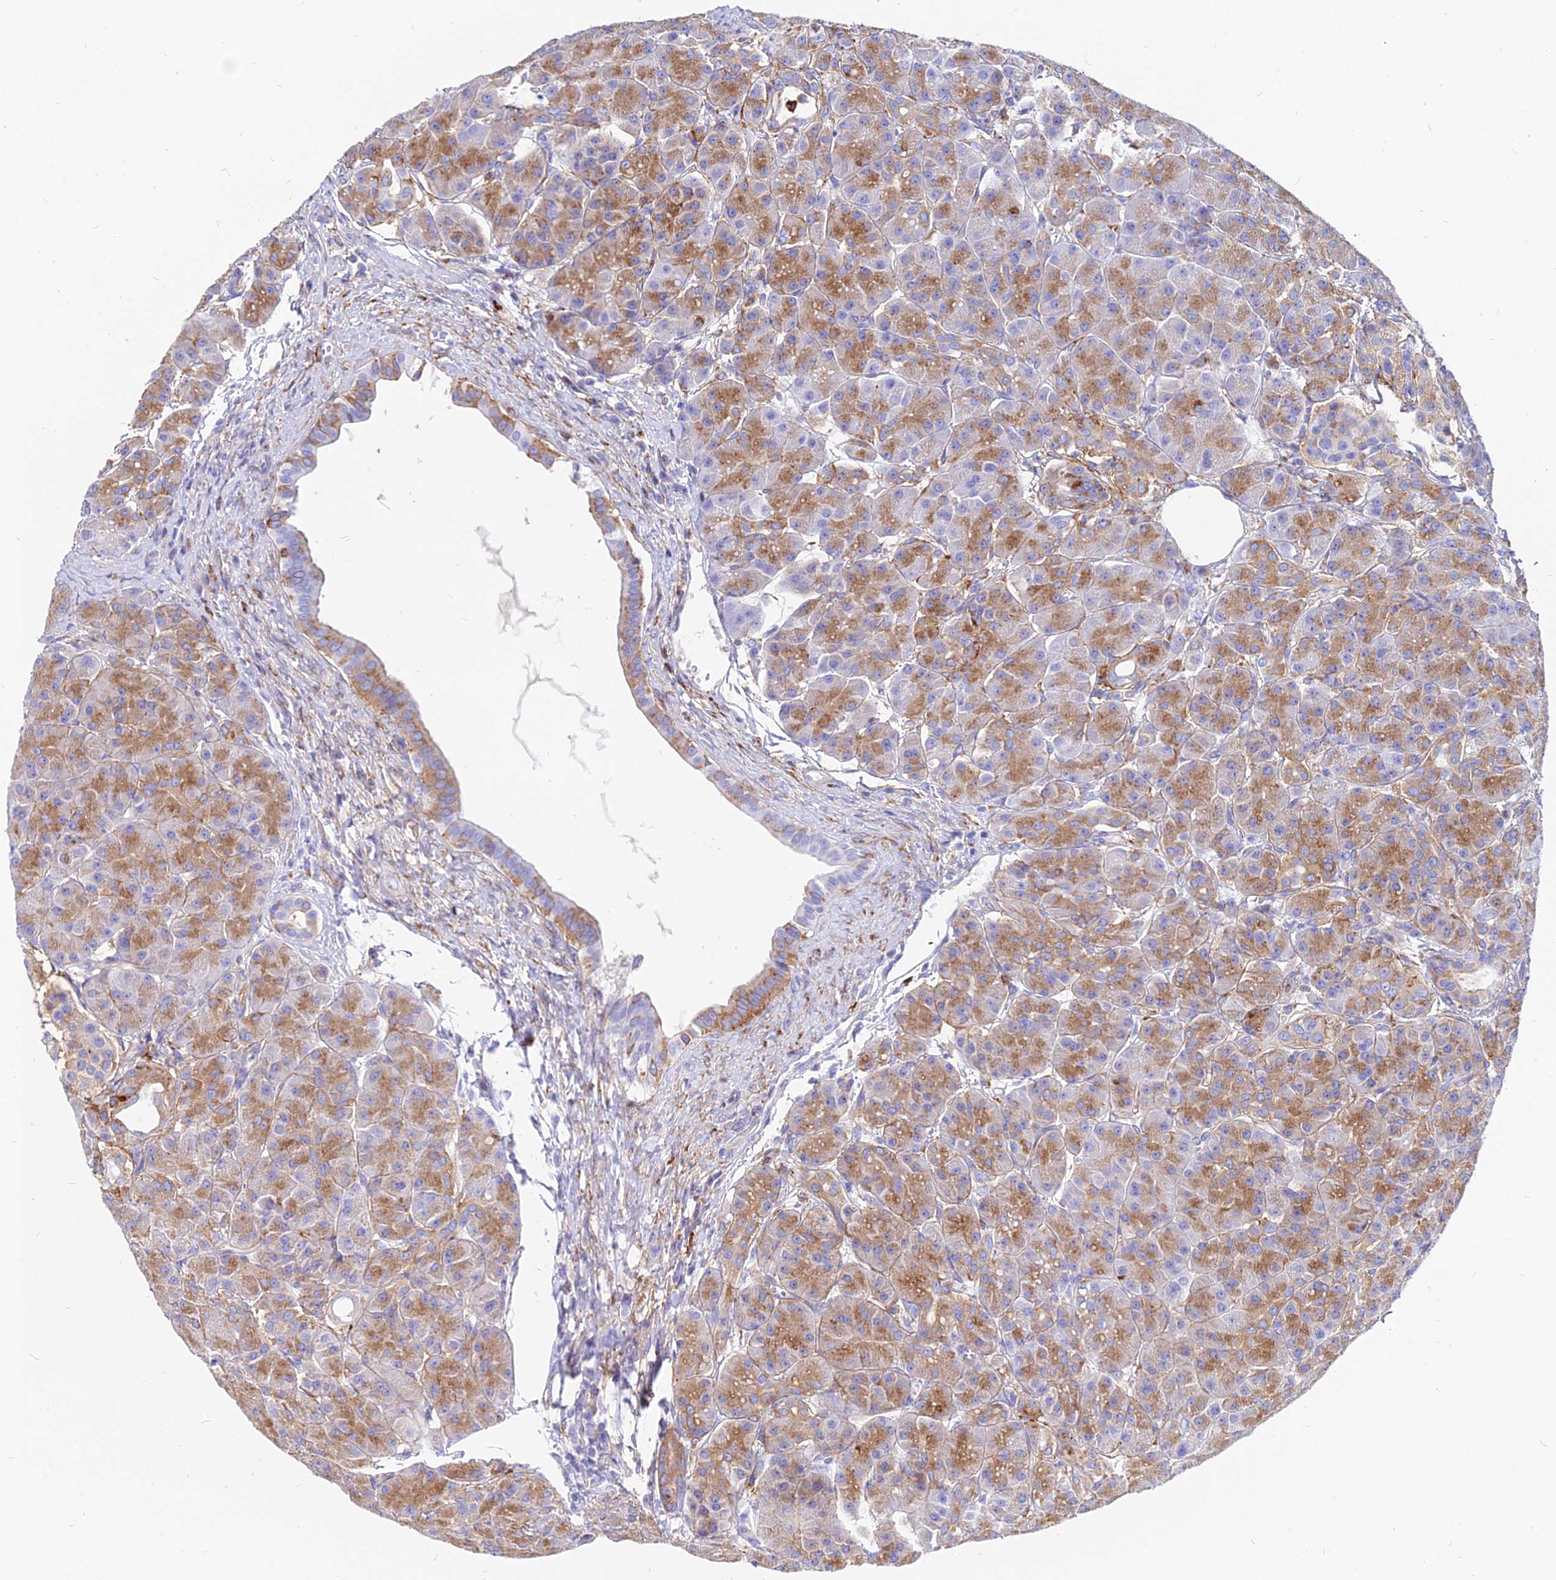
{"staining": {"intensity": "strong", "quantity": ">75%", "location": "cytoplasmic/membranous"}, "tissue": "pancreas", "cell_type": "Exocrine glandular cells", "image_type": "normal", "snomed": [{"axis": "morphology", "description": "Normal tissue, NOS"}, {"axis": "topography", "description": "Pancreas"}], "caption": "Brown immunohistochemical staining in normal human pancreas shows strong cytoplasmic/membranous staining in approximately >75% of exocrine glandular cells.", "gene": "AGTRAP", "patient": {"sex": "male", "age": 63}}